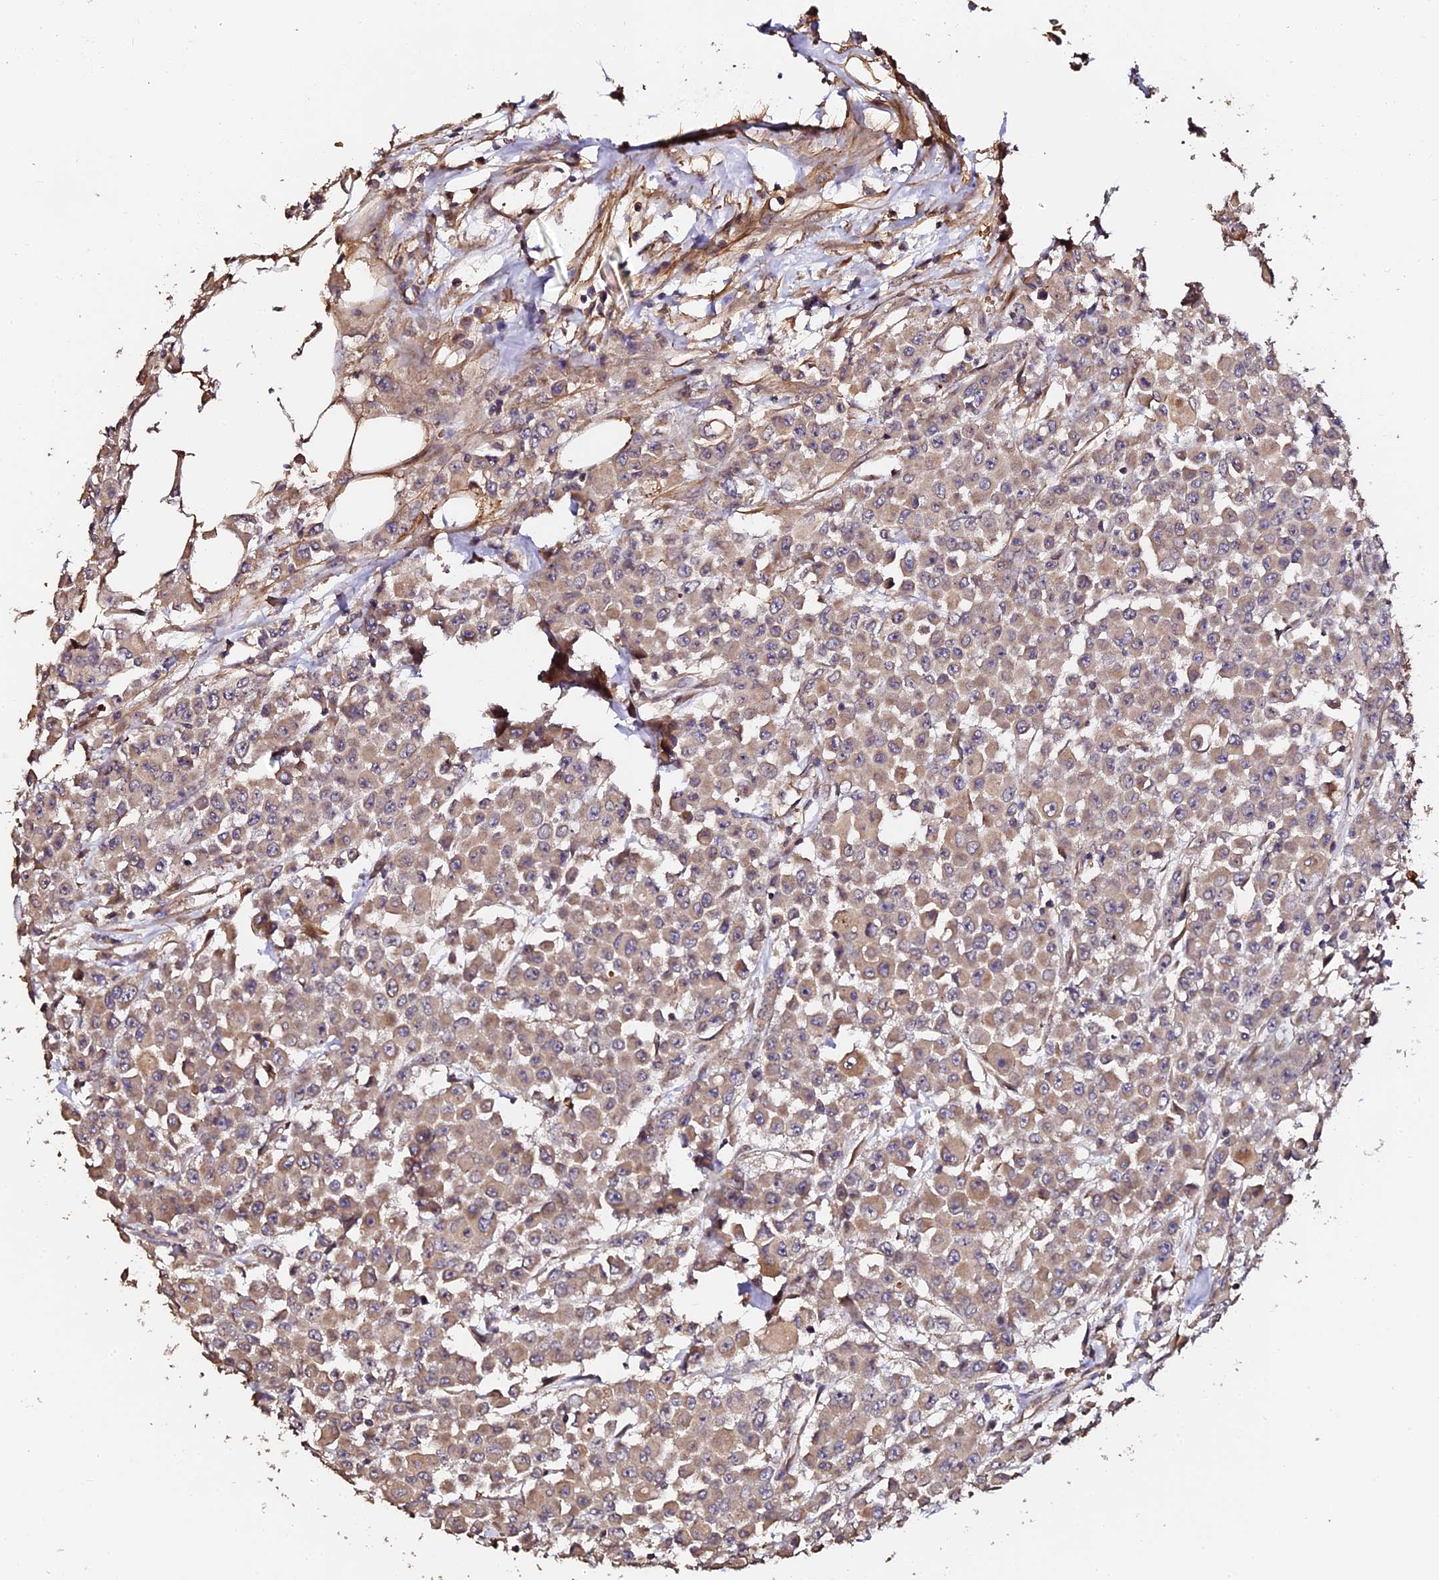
{"staining": {"intensity": "weak", "quantity": ">75%", "location": "cytoplasmic/membranous"}, "tissue": "colorectal cancer", "cell_type": "Tumor cells", "image_type": "cancer", "snomed": [{"axis": "morphology", "description": "Adenocarcinoma, NOS"}, {"axis": "topography", "description": "Colon"}], "caption": "Human colorectal cancer stained for a protein (brown) displays weak cytoplasmic/membranous positive staining in about >75% of tumor cells.", "gene": "TDO2", "patient": {"sex": "male", "age": 51}}